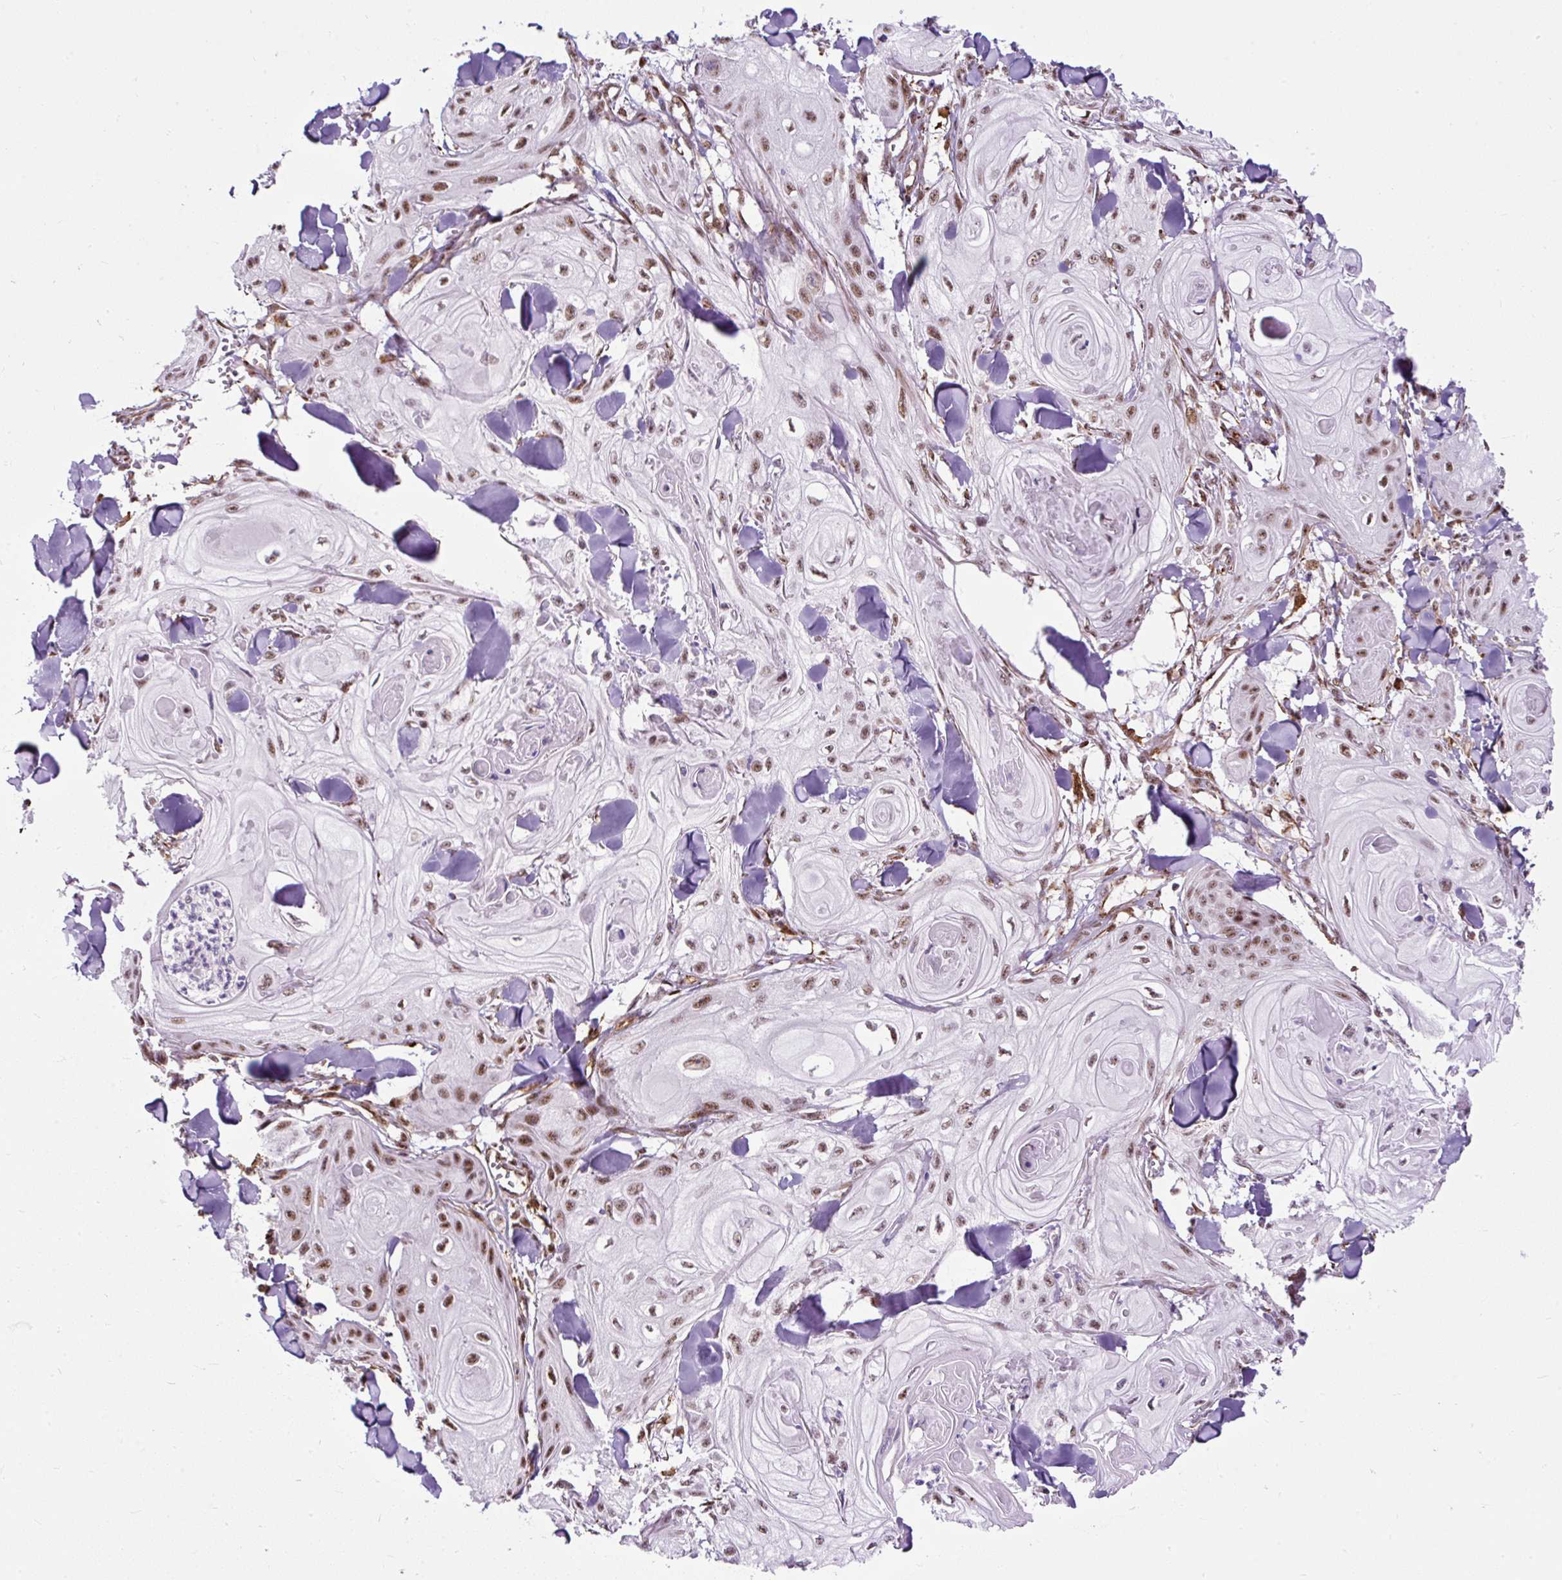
{"staining": {"intensity": "moderate", "quantity": ">75%", "location": "nuclear"}, "tissue": "skin cancer", "cell_type": "Tumor cells", "image_type": "cancer", "snomed": [{"axis": "morphology", "description": "Squamous cell carcinoma, NOS"}, {"axis": "topography", "description": "Skin"}], "caption": "Moderate nuclear positivity is seen in approximately >75% of tumor cells in skin squamous cell carcinoma.", "gene": "LUC7L2", "patient": {"sex": "male", "age": 74}}